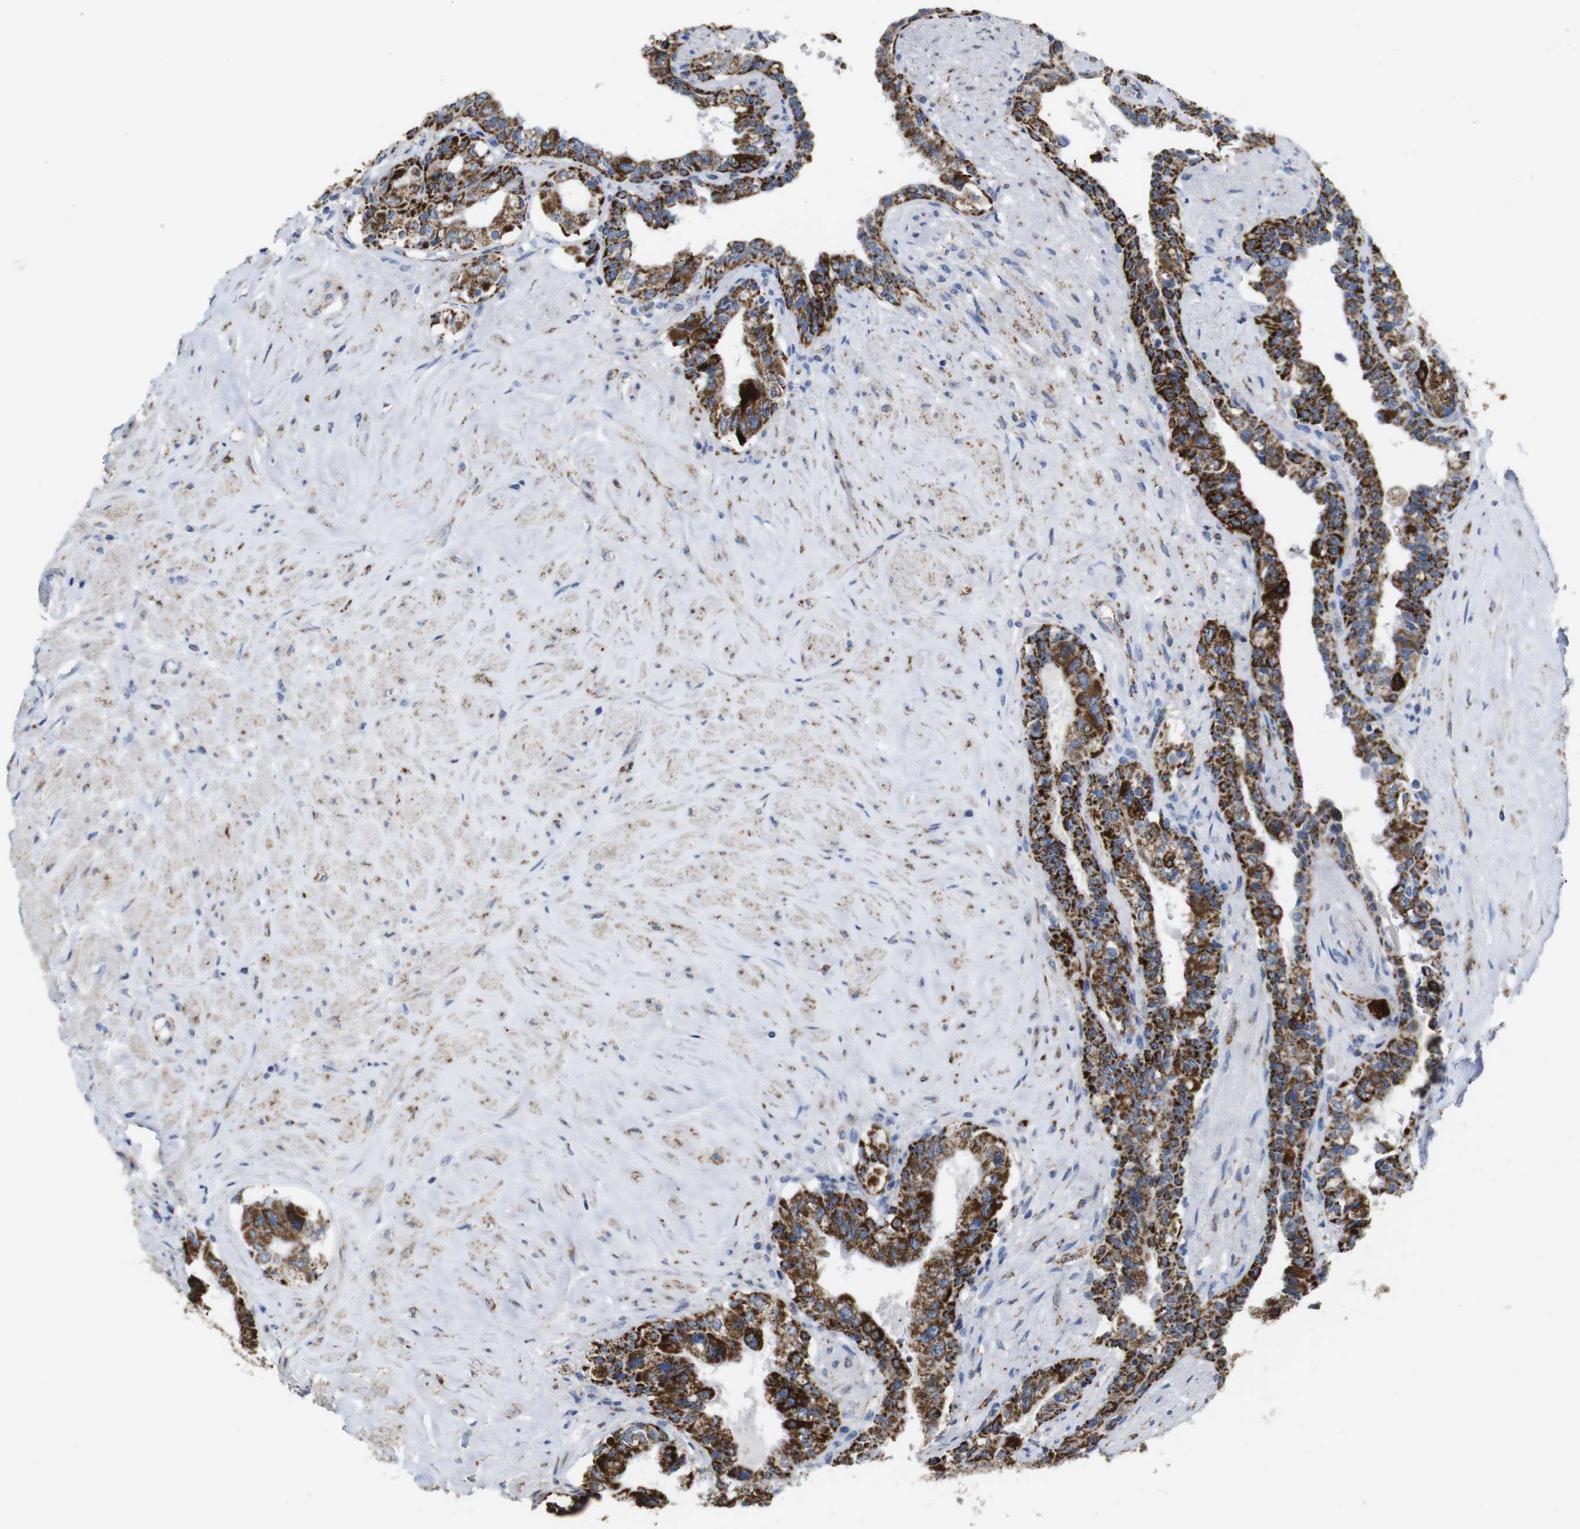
{"staining": {"intensity": "strong", "quantity": ">75%", "location": "cytoplasmic/membranous"}, "tissue": "seminal vesicle", "cell_type": "Glandular cells", "image_type": "normal", "snomed": [{"axis": "morphology", "description": "Normal tissue, NOS"}, {"axis": "topography", "description": "Seminal veicle"}], "caption": "A high-resolution image shows IHC staining of unremarkable seminal vesicle, which exhibits strong cytoplasmic/membranous expression in about >75% of glandular cells.", "gene": "MAOA", "patient": {"sex": "male", "age": 63}}